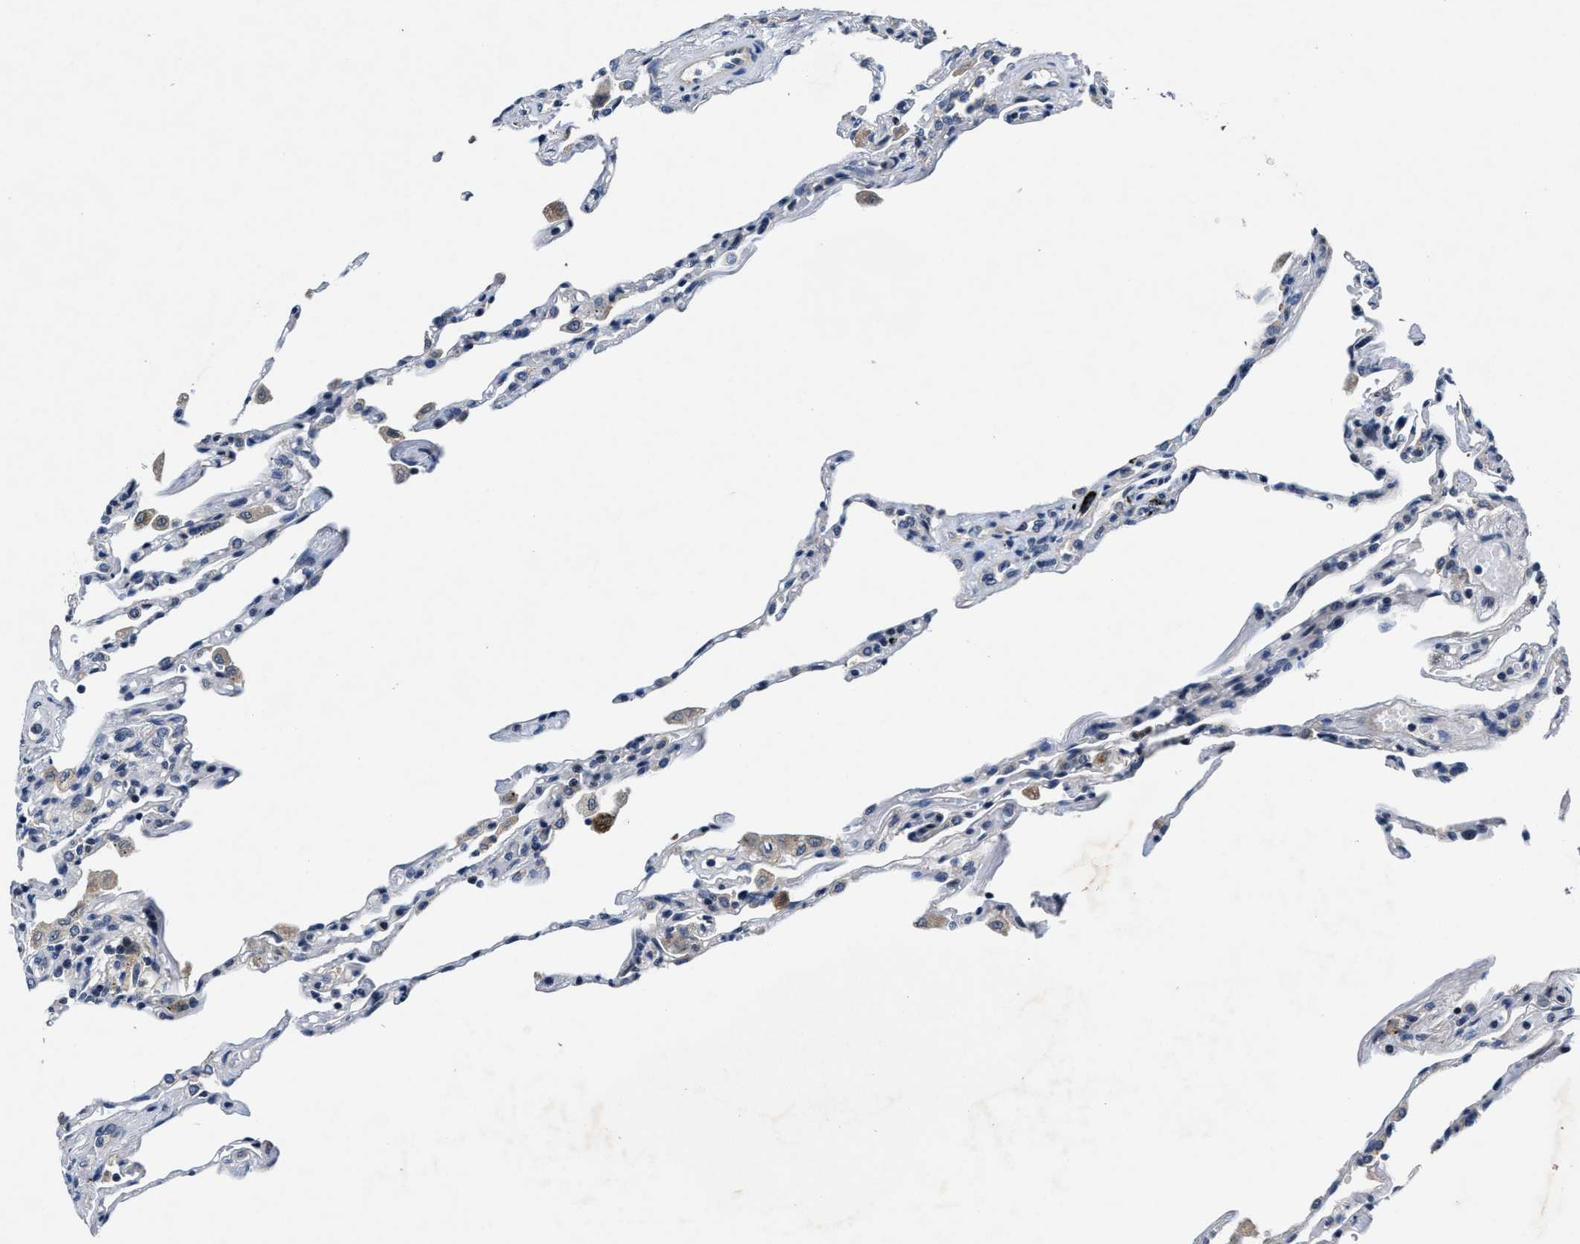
{"staining": {"intensity": "negative", "quantity": "none", "location": "none"}, "tissue": "lung", "cell_type": "Alveolar cells", "image_type": "normal", "snomed": [{"axis": "morphology", "description": "Normal tissue, NOS"}, {"axis": "topography", "description": "Lung"}], "caption": "High power microscopy micrograph of an immunohistochemistry (IHC) image of unremarkable lung, revealing no significant staining in alveolar cells.", "gene": "TMEM53", "patient": {"sex": "male", "age": 59}}